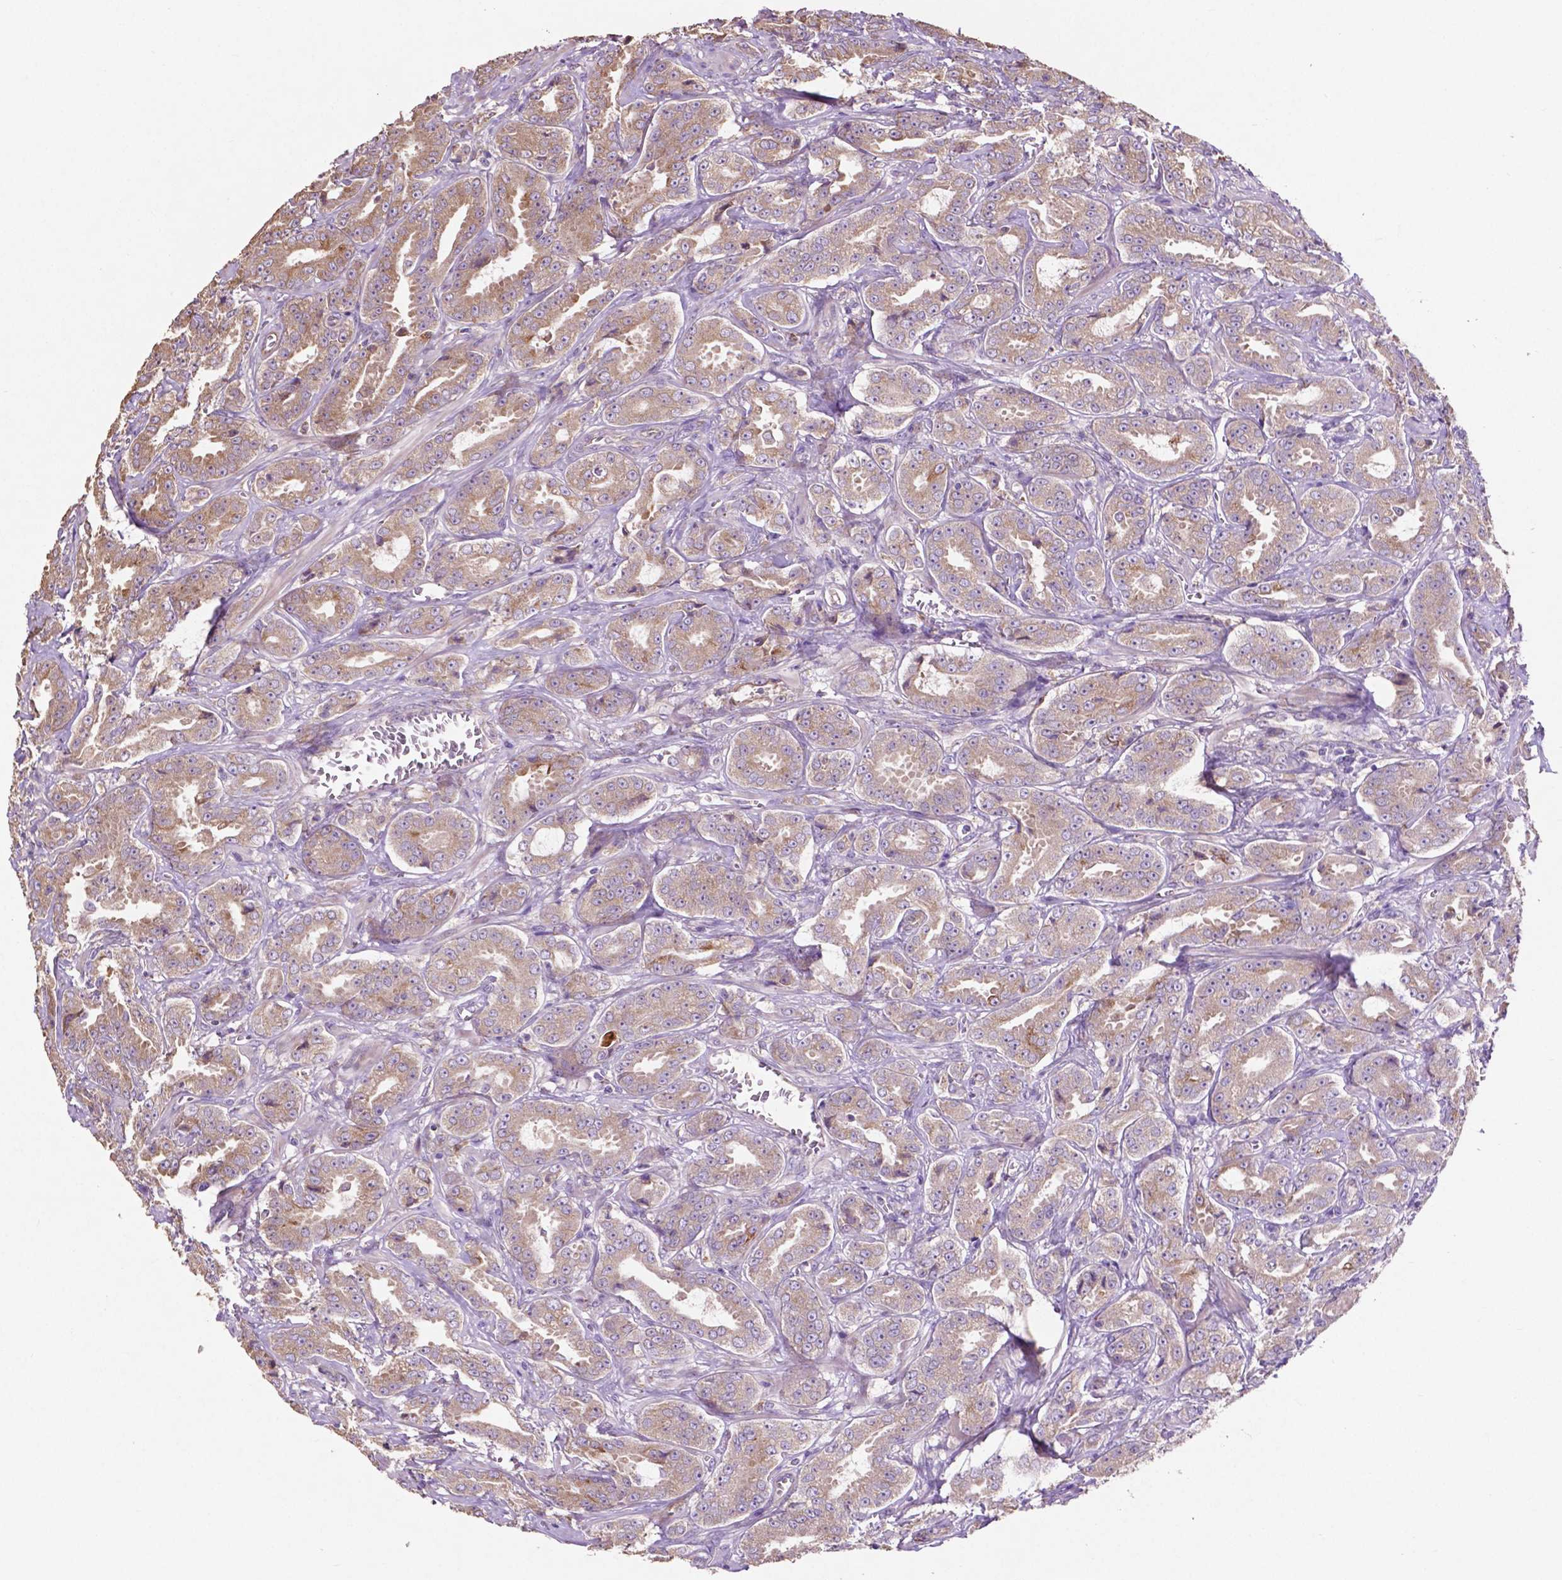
{"staining": {"intensity": "weak", "quantity": "25%-75%", "location": "cytoplasmic/membranous"}, "tissue": "prostate cancer", "cell_type": "Tumor cells", "image_type": "cancer", "snomed": [{"axis": "morphology", "description": "Adenocarcinoma, High grade"}, {"axis": "topography", "description": "Prostate"}], "caption": "Brown immunohistochemical staining in human prostate cancer displays weak cytoplasmic/membranous positivity in approximately 25%-75% of tumor cells.", "gene": "MBTPS1", "patient": {"sex": "male", "age": 64}}